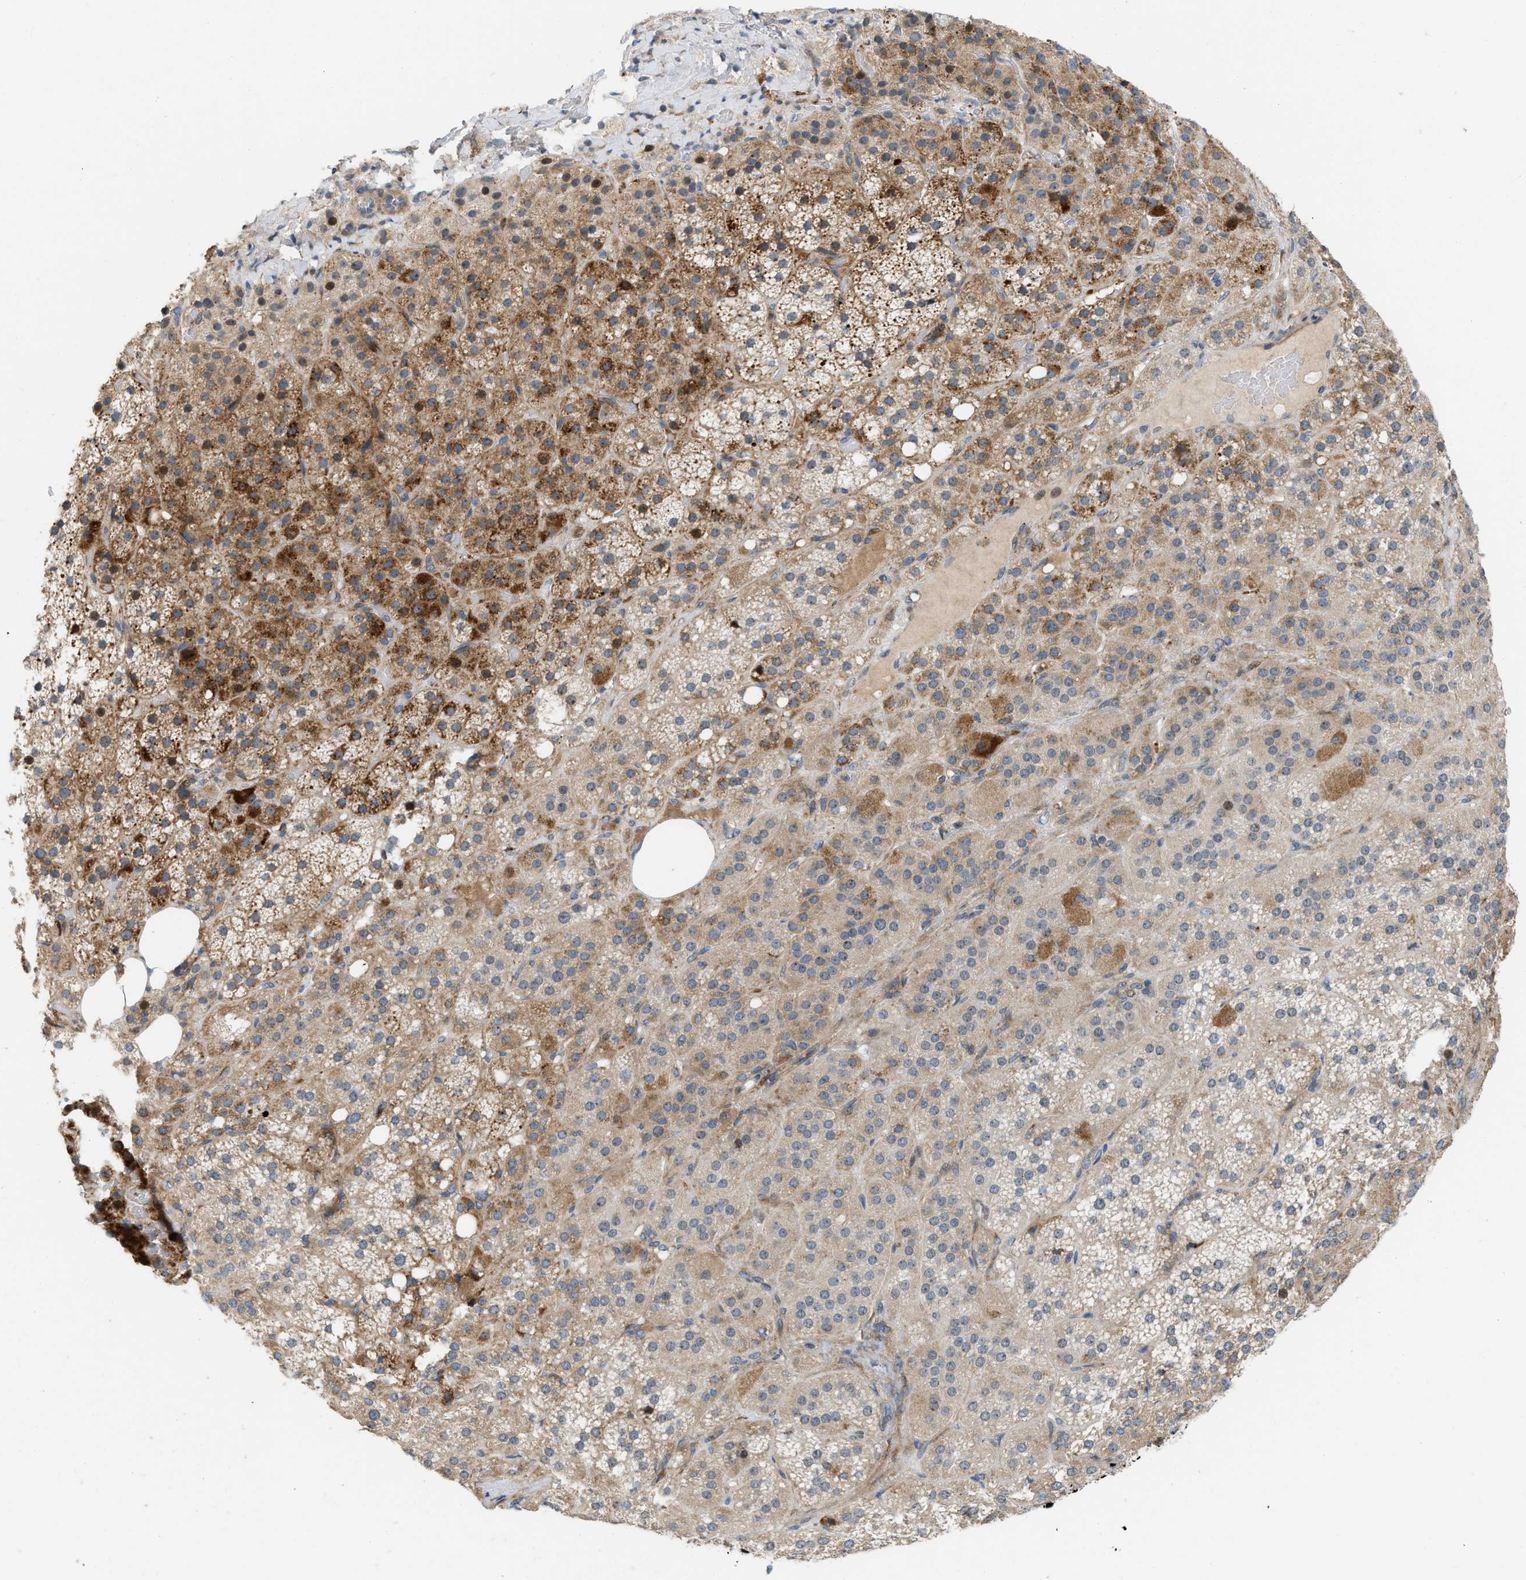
{"staining": {"intensity": "moderate", "quantity": ">75%", "location": "cytoplasmic/membranous,nuclear"}, "tissue": "adrenal gland", "cell_type": "Glandular cells", "image_type": "normal", "snomed": [{"axis": "morphology", "description": "Normal tissue, NOS"}, {"axis": "topography", "description": "Adrenal gland"}], "caption": "Immunohistochemical staining of benign adrenal gland displays medium levels of moderate cytoplasmic/membranous,nuclear staining in approximately >75% of glandular cells.", "gene": "DIPK1A", "patient": {"sex": "female", "age": 59}}